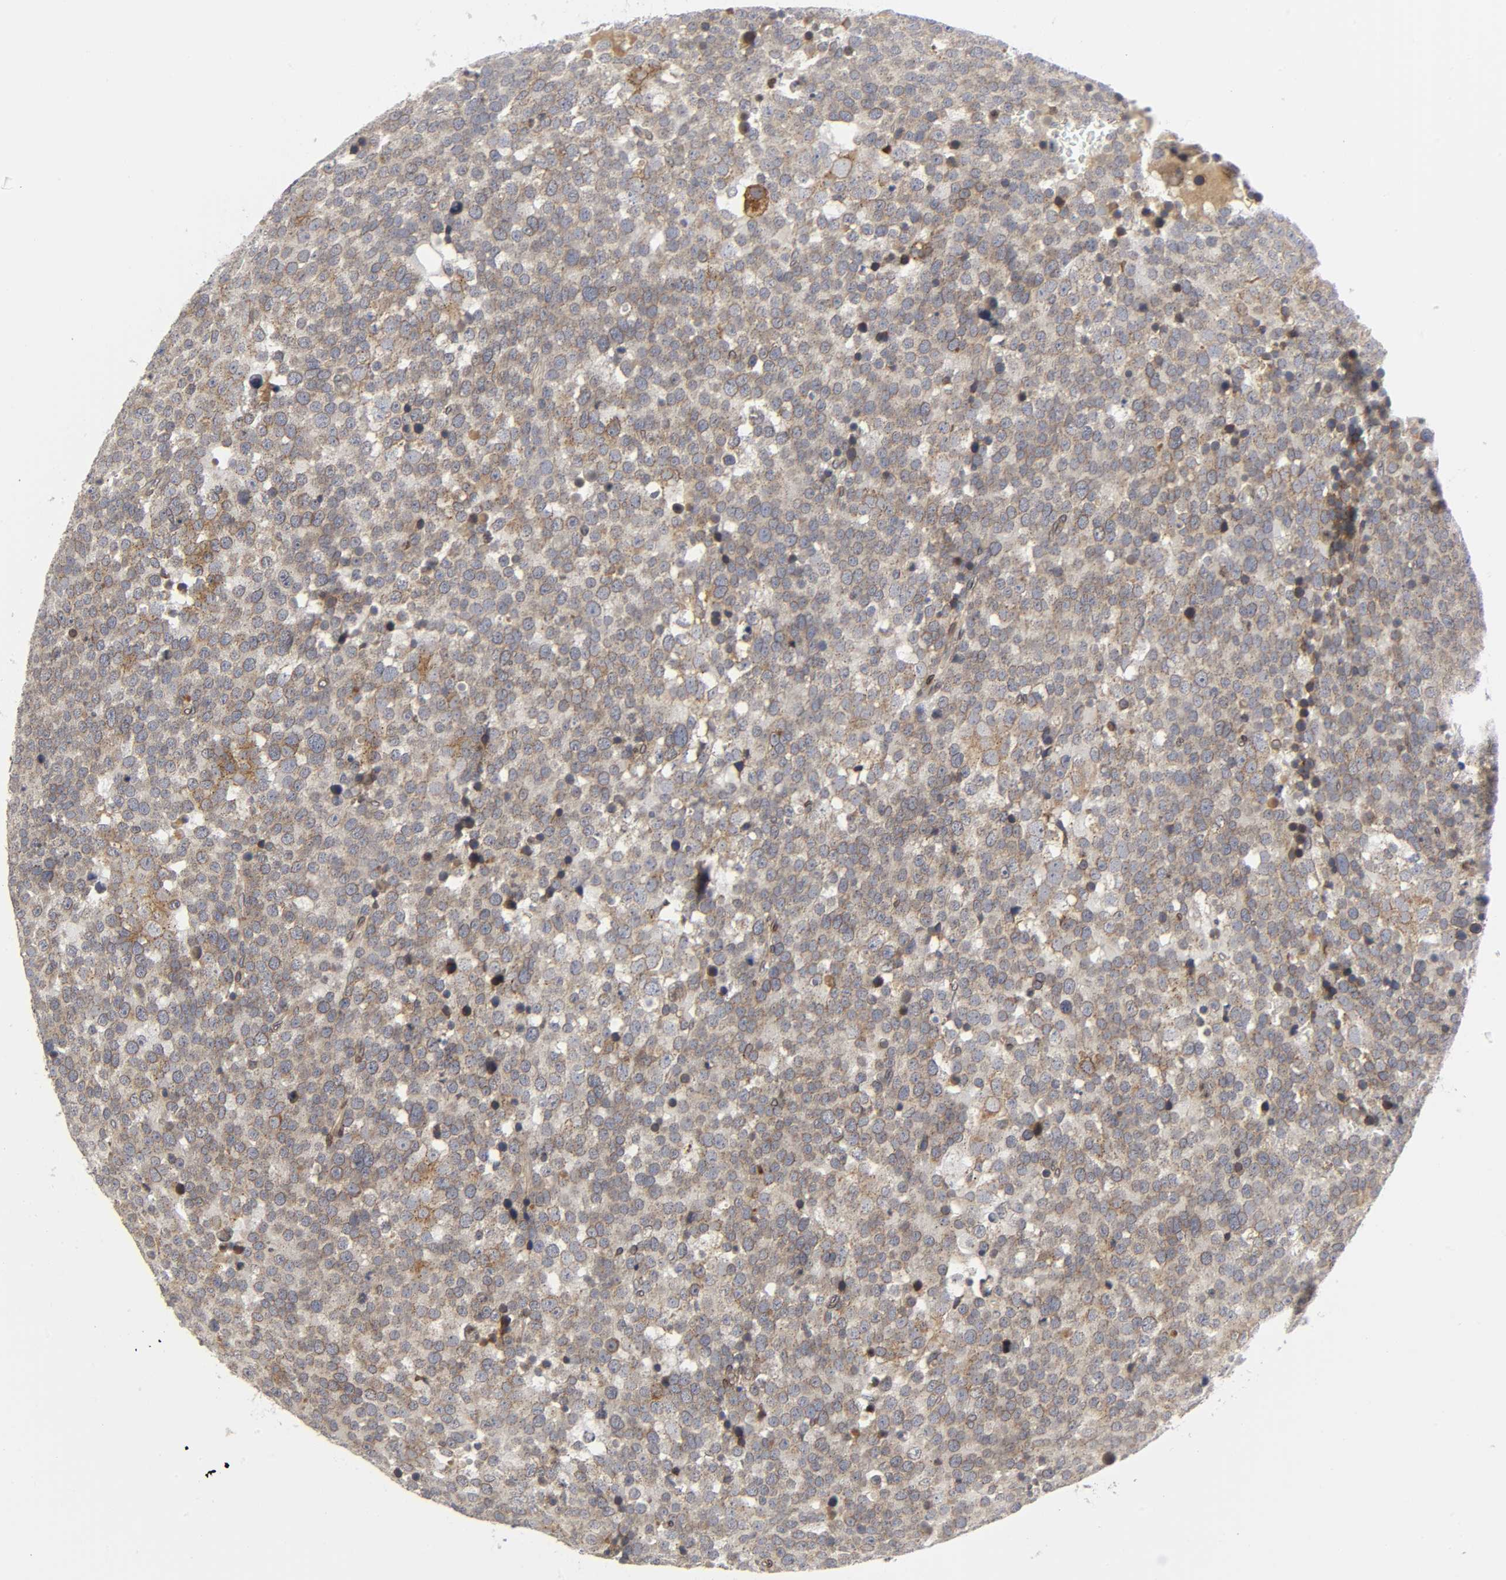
{"staining": {"intensity": "moderate", "quantity": "25%-75%", "location": "cytoplasmic/membranous"}, "tissue": "testis cancer", "cell_type": "Tumor cells", "image_type": "cancer", "snomed": [{"axis": "morphology", "description": "Seminoma, NOS"}, {"axis": "topography", "description": "Testis"}], "caption": "A medium amount of moderate cytoplasmic/membranous expression is appreciated in approximately 25%-75% of tumor cells in testis cancer tissue.", "gene": "ASB6", "patient": {"sex": "male", "age": 71}}